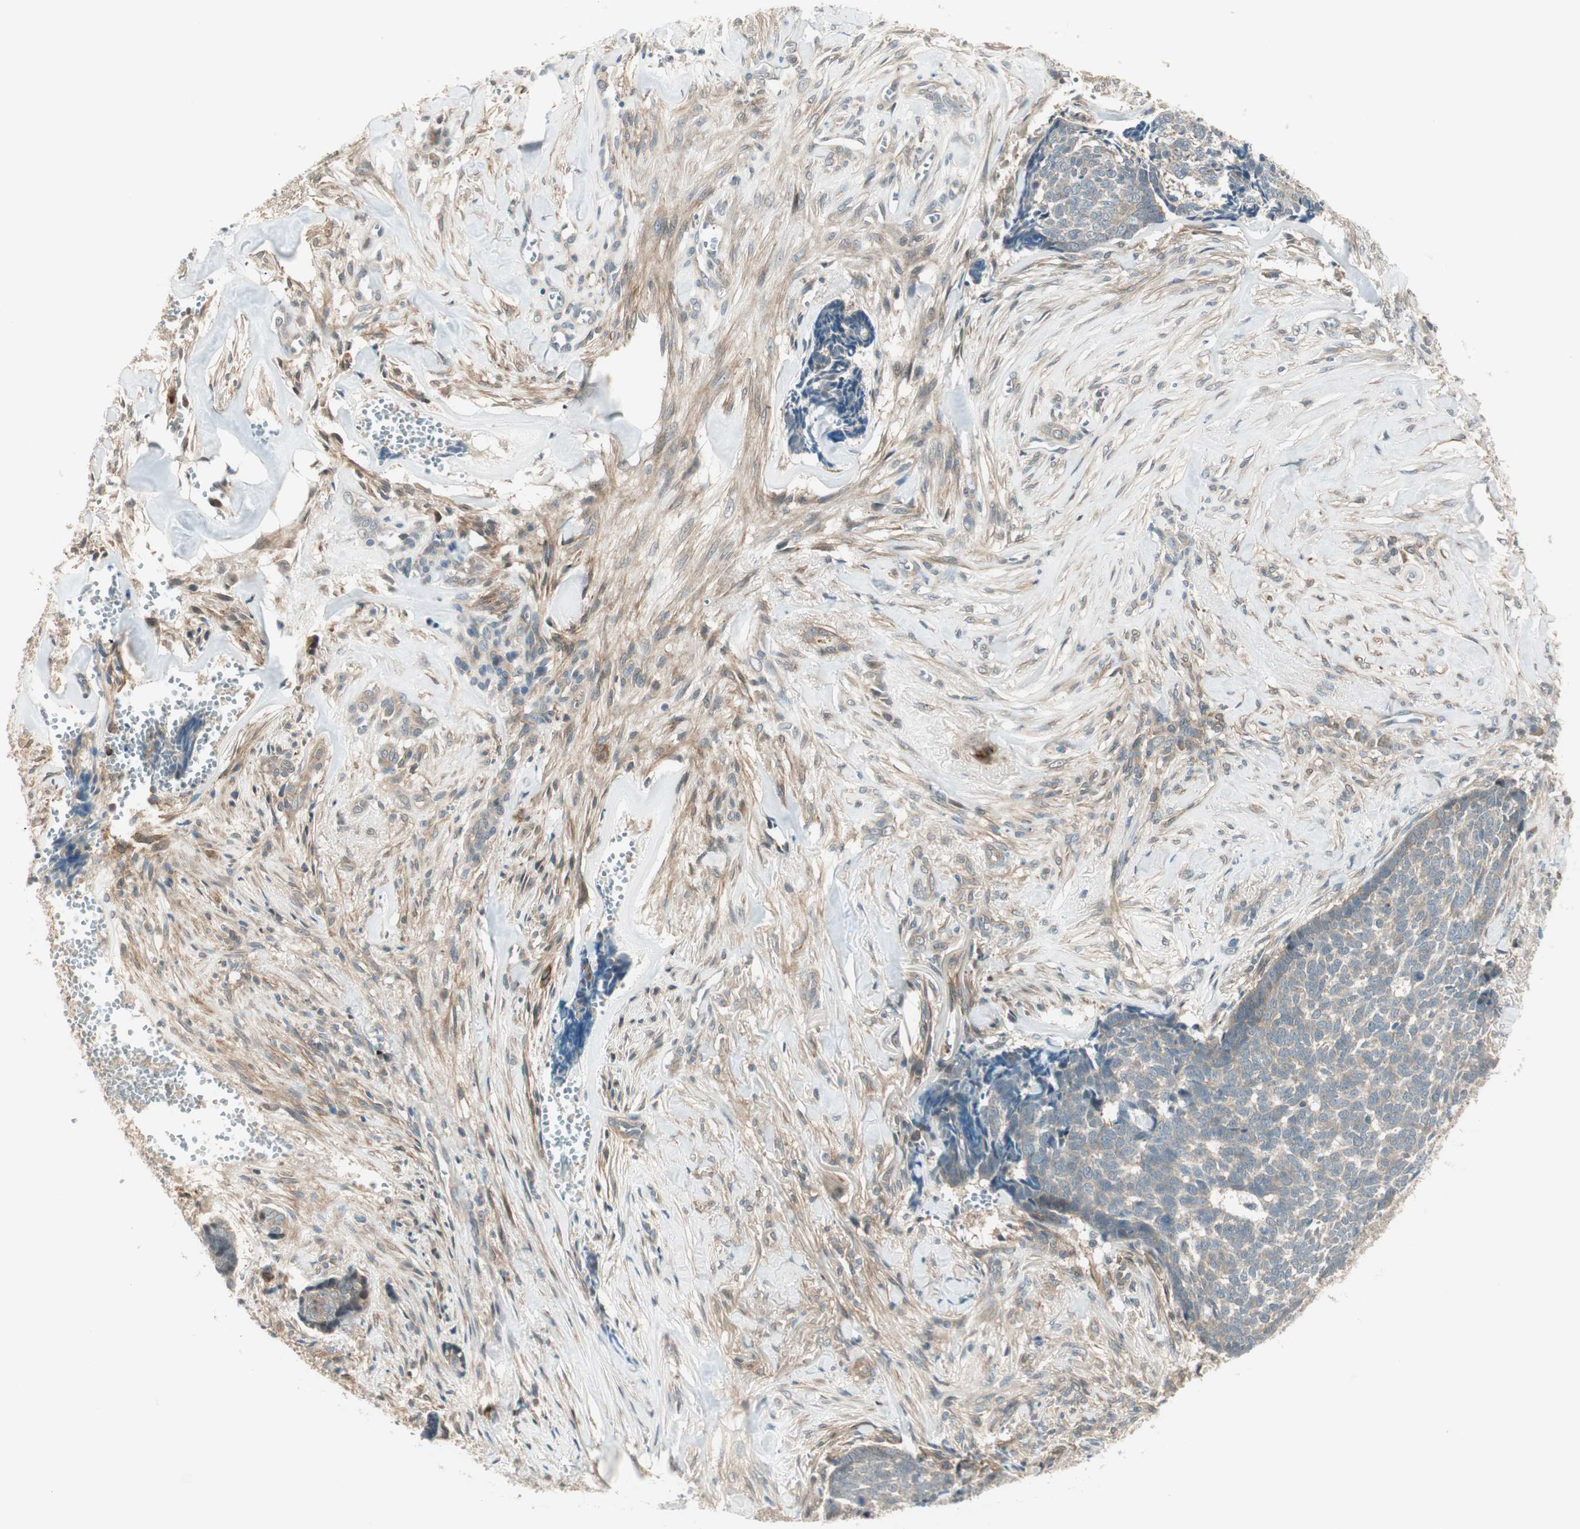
{"staining": {"intensity": "weak", "quantity": ">75%", "location": "cytoplasmic/membranous"}, "tissue": "skin cancer", "cell_type": "Tumor cells", "image_type": "cancer", "snomed": [{"axis": "morphology", "description": "Basal cell carcinoma"}, {"axis": "topography", "description": "Skin"}], "caption": "An immunohistochemistry micrograph of tumor tissue is shown. Protein staining in brown labels weak cytoplasmic/membranous positivity in skin cancer within tumor cells.", "gene": "PSMD8", "patient": {"sex": "male", "age": 84}}